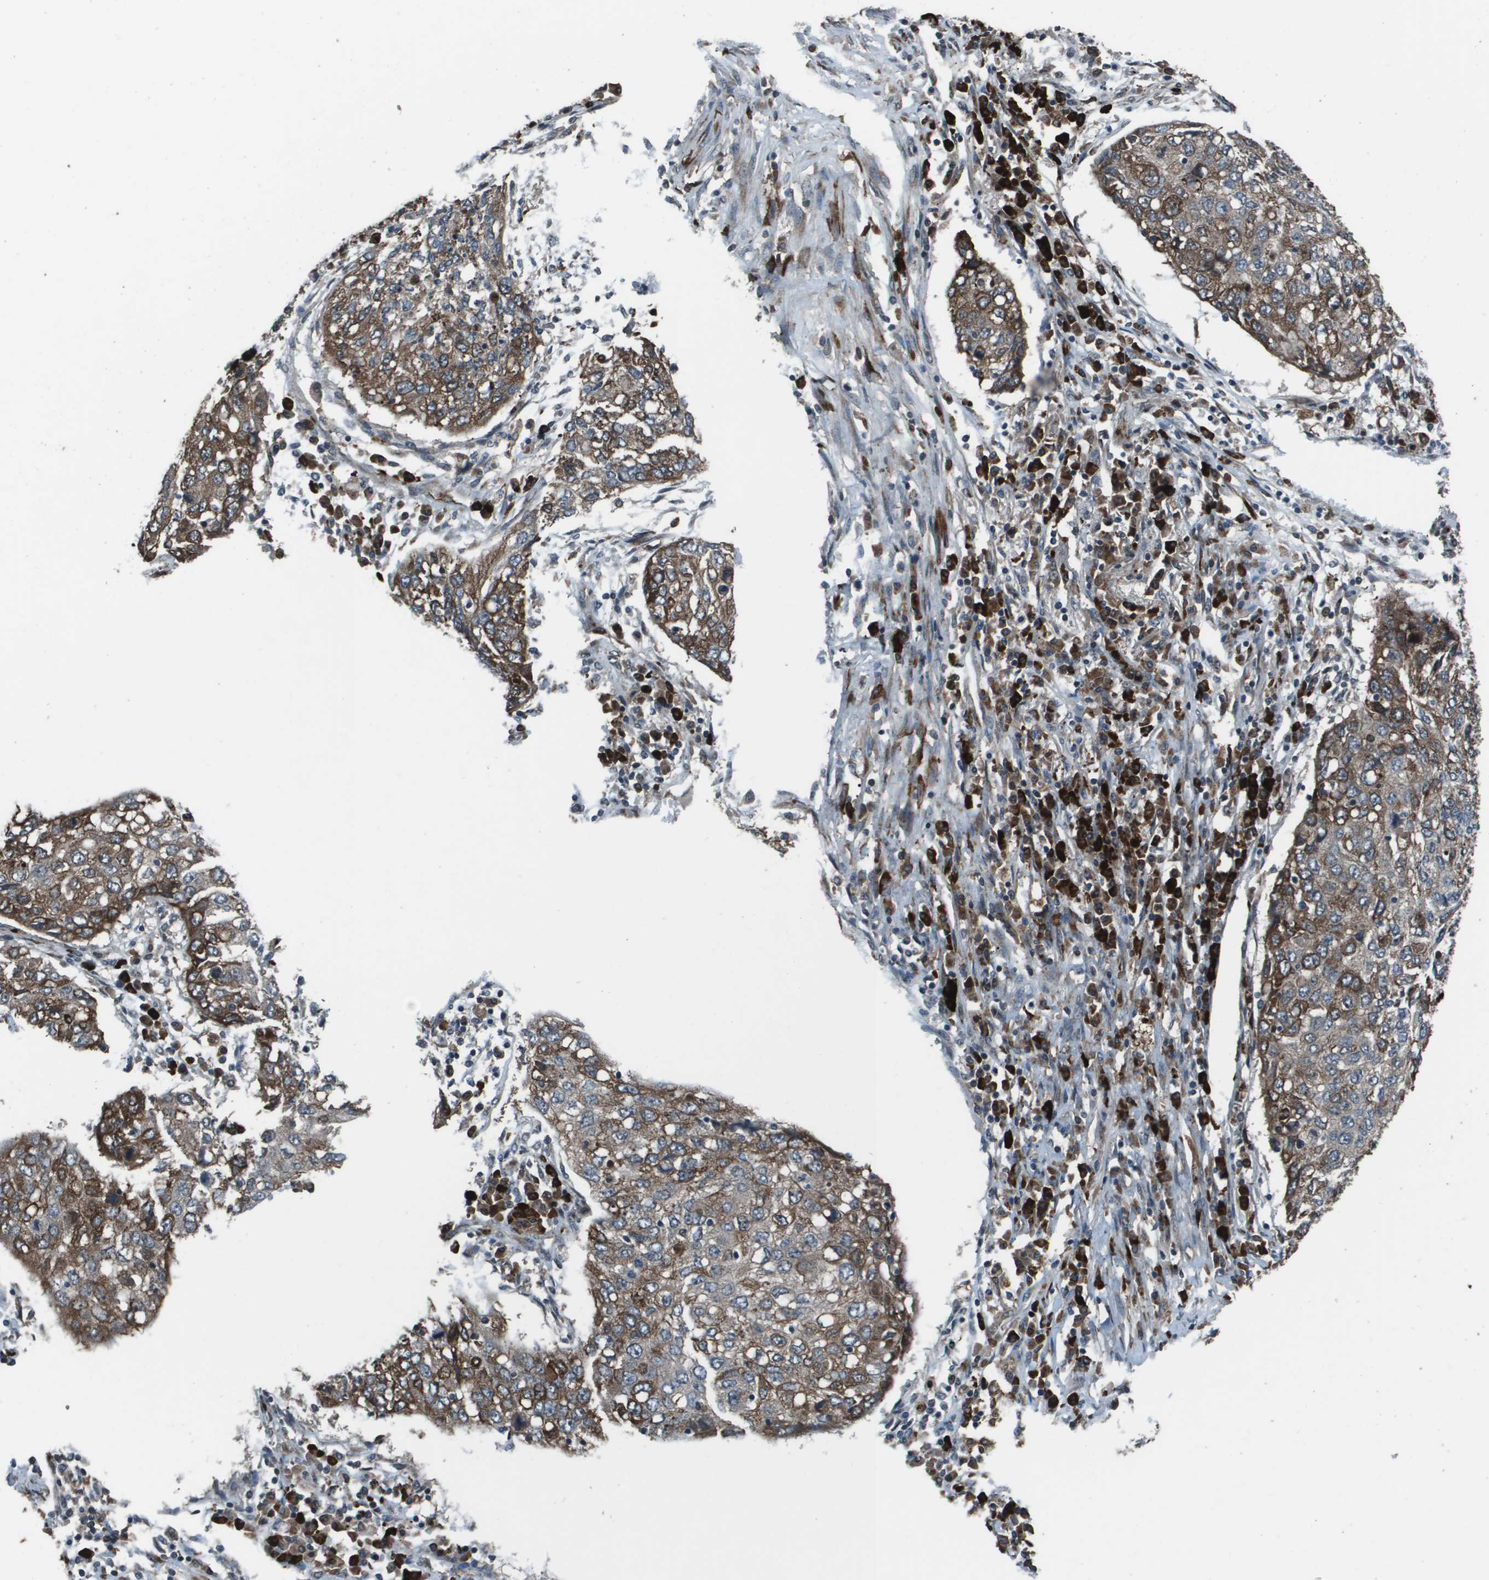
{"staining": {"intensity": "moderate", "quantity": "25%-75%", "location": "cytoplasmic/membranous"}, "tissue": "lung cancer", "cell_type": "Tumor cells", "image_type": "cancer", "snomed": [{"axis": "morphology", "description": "Squamous cell carcinoma, NOS"}, {"axis": "topography", "description": "Lung"}], "caption": "Lung cancer stained for a protein reveals moderate cytoplasmic/membranous positivity in tumor cells.", "gene": "GOSR2", "patient": {"sex": "female", "age": 63}}